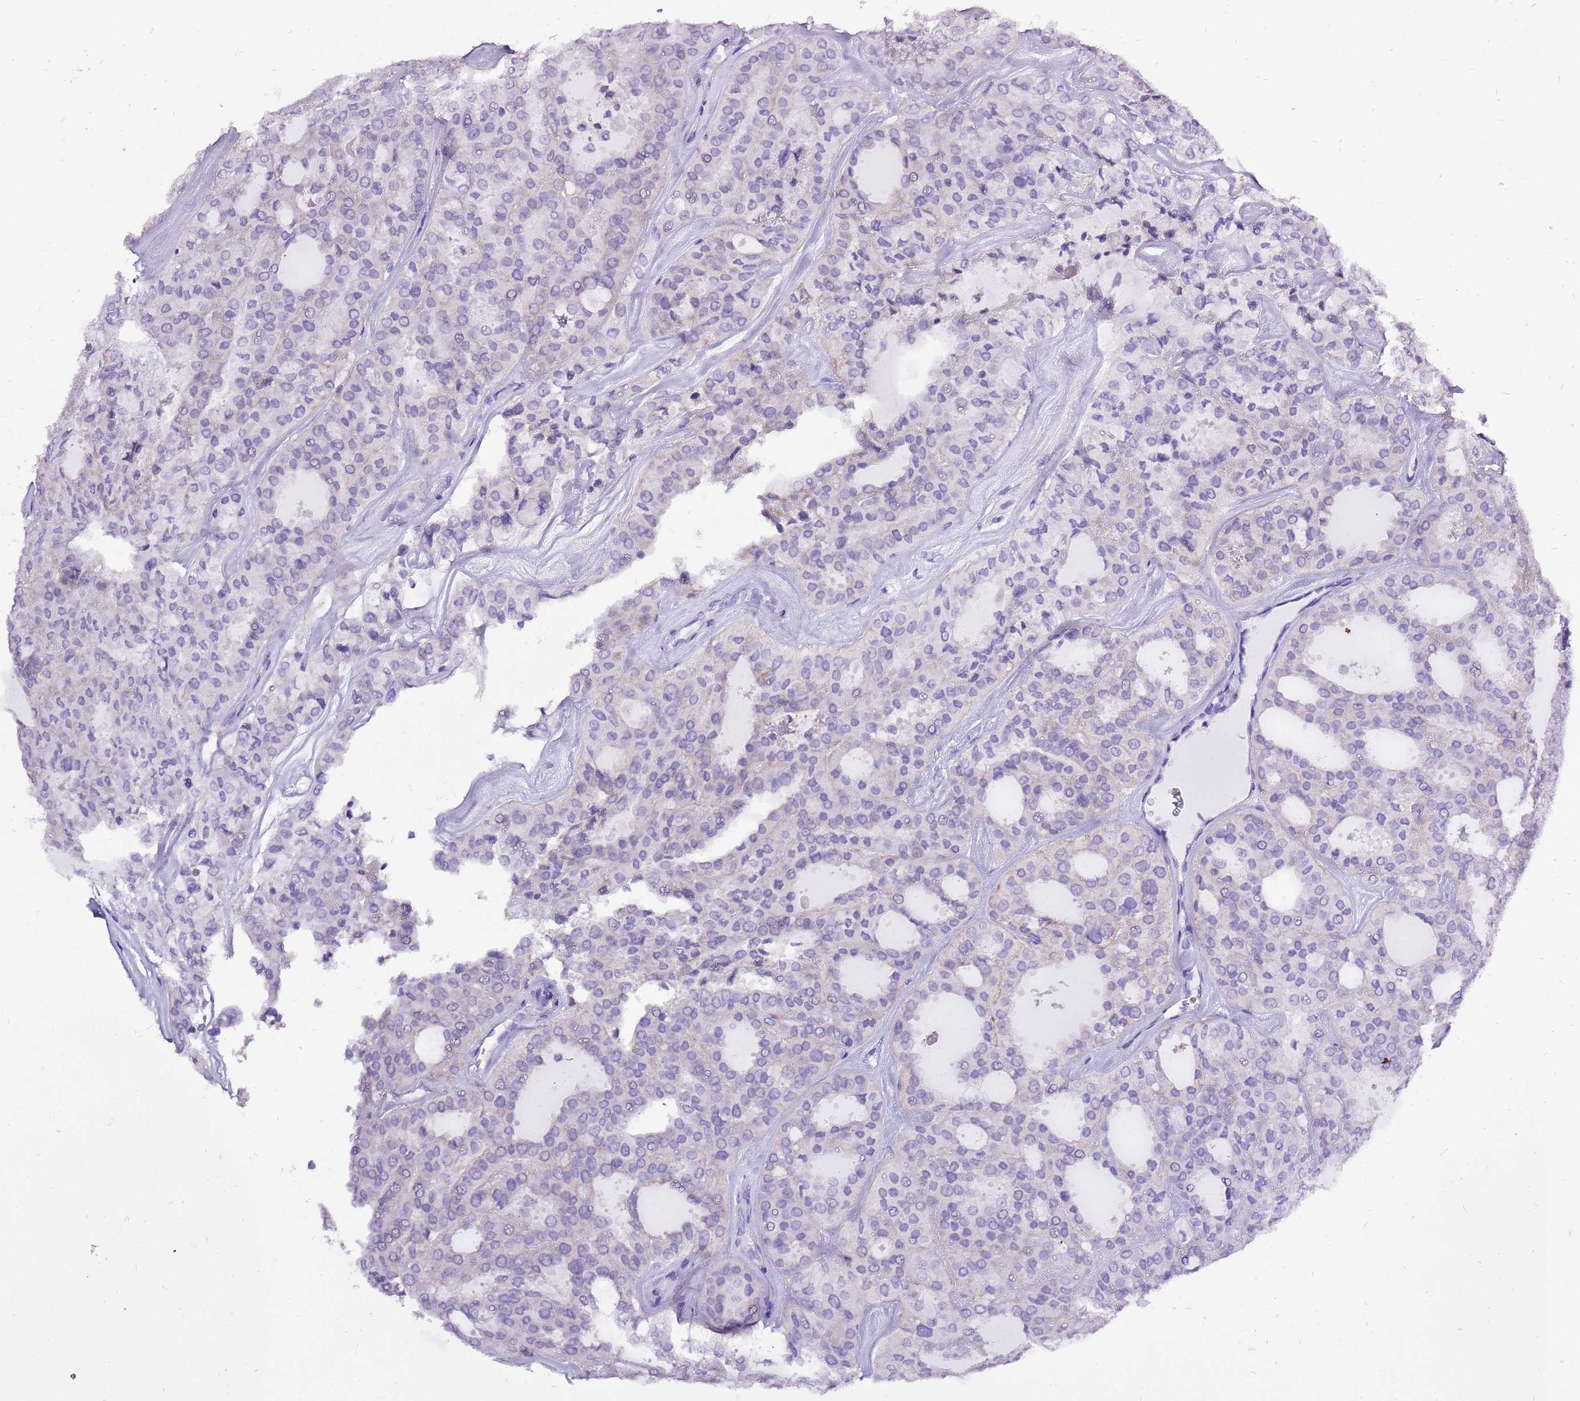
{"staining": {"intensity": "negative", "quantity": "none", "location": "none"}, "tissue": "thyroid cancer", "cell_type": "Tumor cells", "image_type": "cancer", "snomed": [{"axis": "morphology", "description": "Follicular adenoma carcinoma, NOS"}, {"axis": "topography", "description": "Thyroid gland"}], "caption": "Tumor cells show no significant protein staining in thyroid cancer. (DAB (3,3'-diaminobenzidine) immunohistochemistry (IHC) with hematoxylin counter stain).", "gene": "ACSS3", "patient": {"sex": "male", "age": 75}}